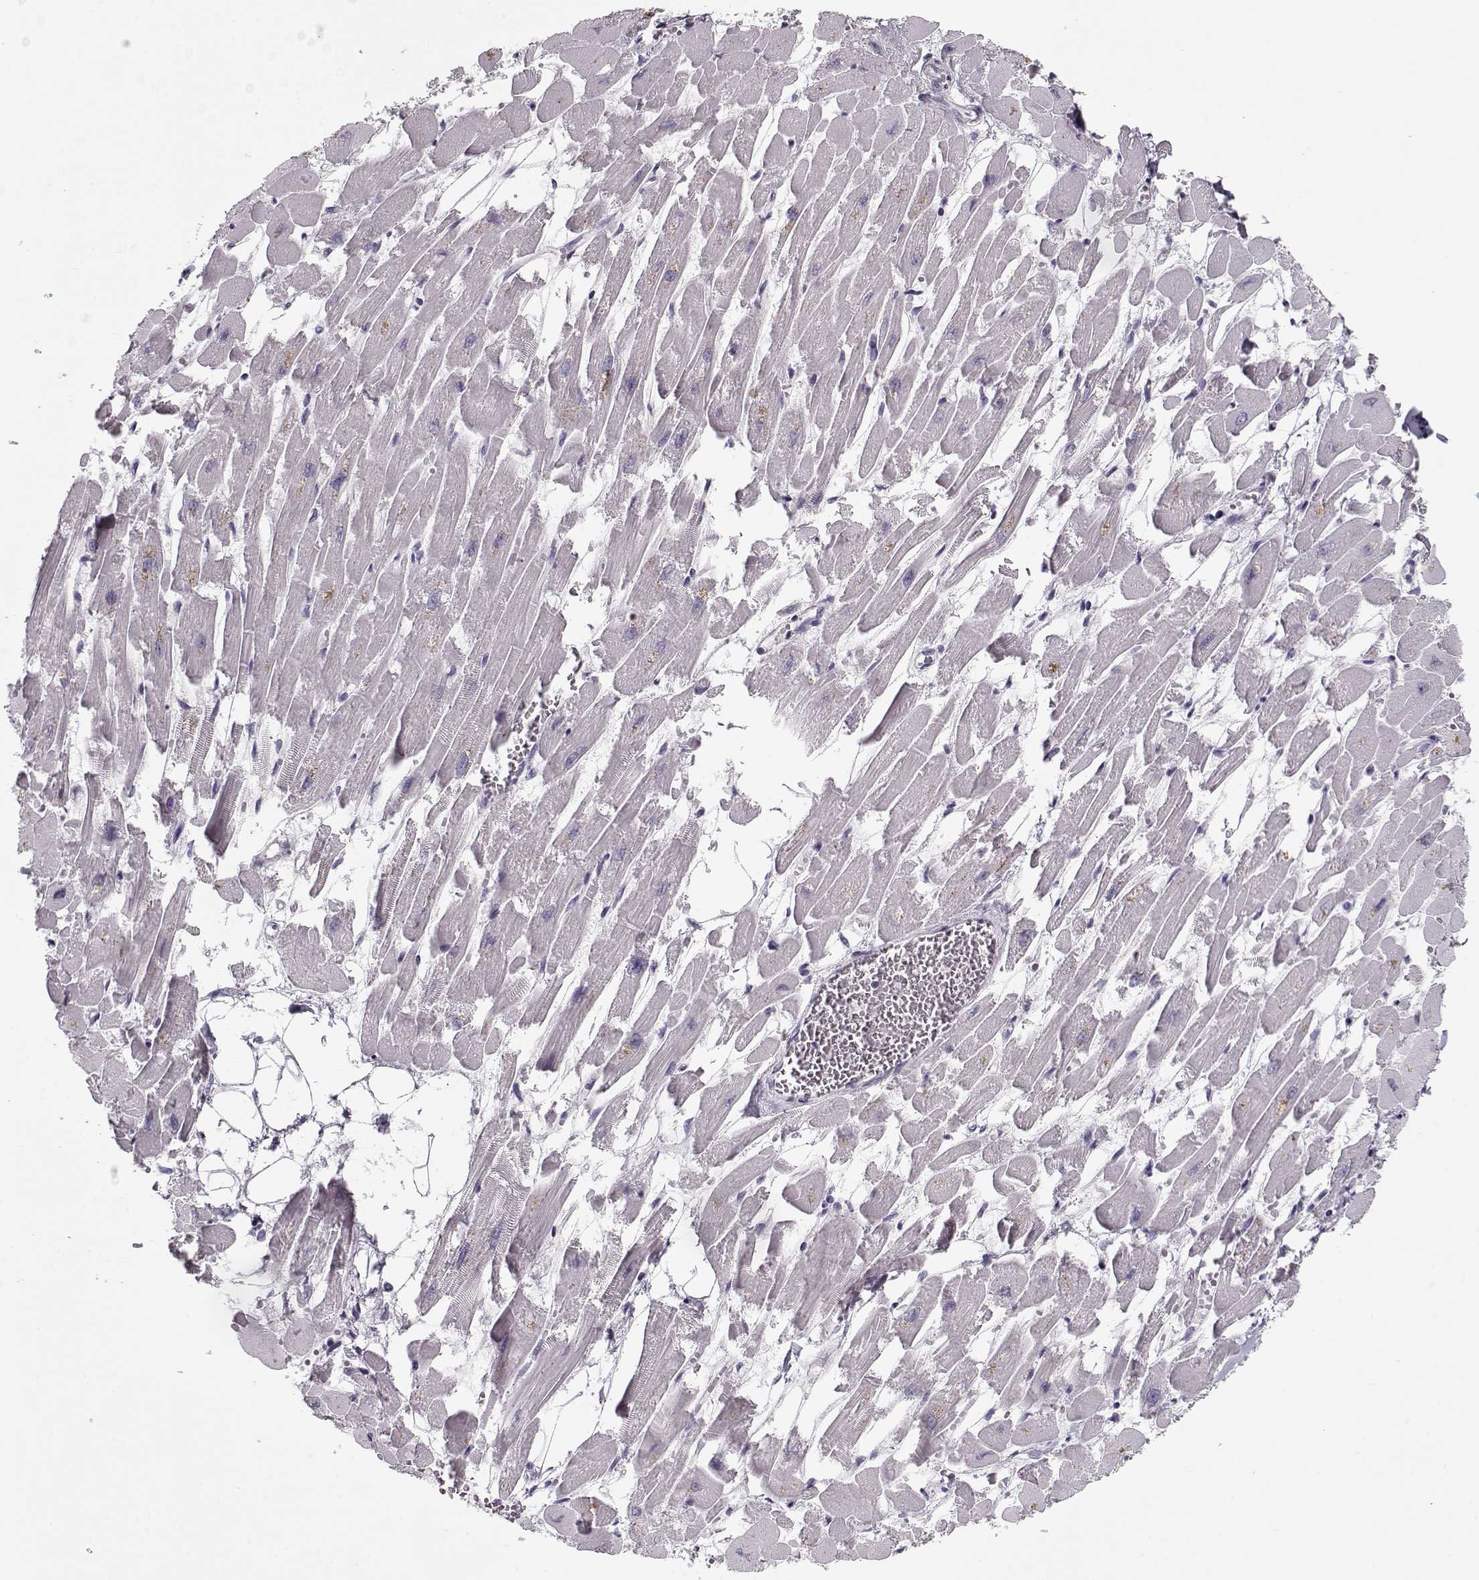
{"staining": {"intensity": "negative", "quantity": "none", "location": "none"}, "tissue": "heart muscle", "cell_type": "Cardiomyocytes", "image_type": "normal", "snomed": [{"axis": "morphology", "description": "Normal tissue, NOS"}, {"axis": "topography", "description": "Heart"}], "caption": "Protein analysis of benign heart muscle reveals no significant positivity in cardiomyocytes. (Stains: DAB (3,3'-diaminobenzidine) IHC with hematoxylin counter stain, Microscopy: brightfield microscopy at high magnification).", "gene": "CCDC136", "patient": {"sex": "female", "age": 52}}